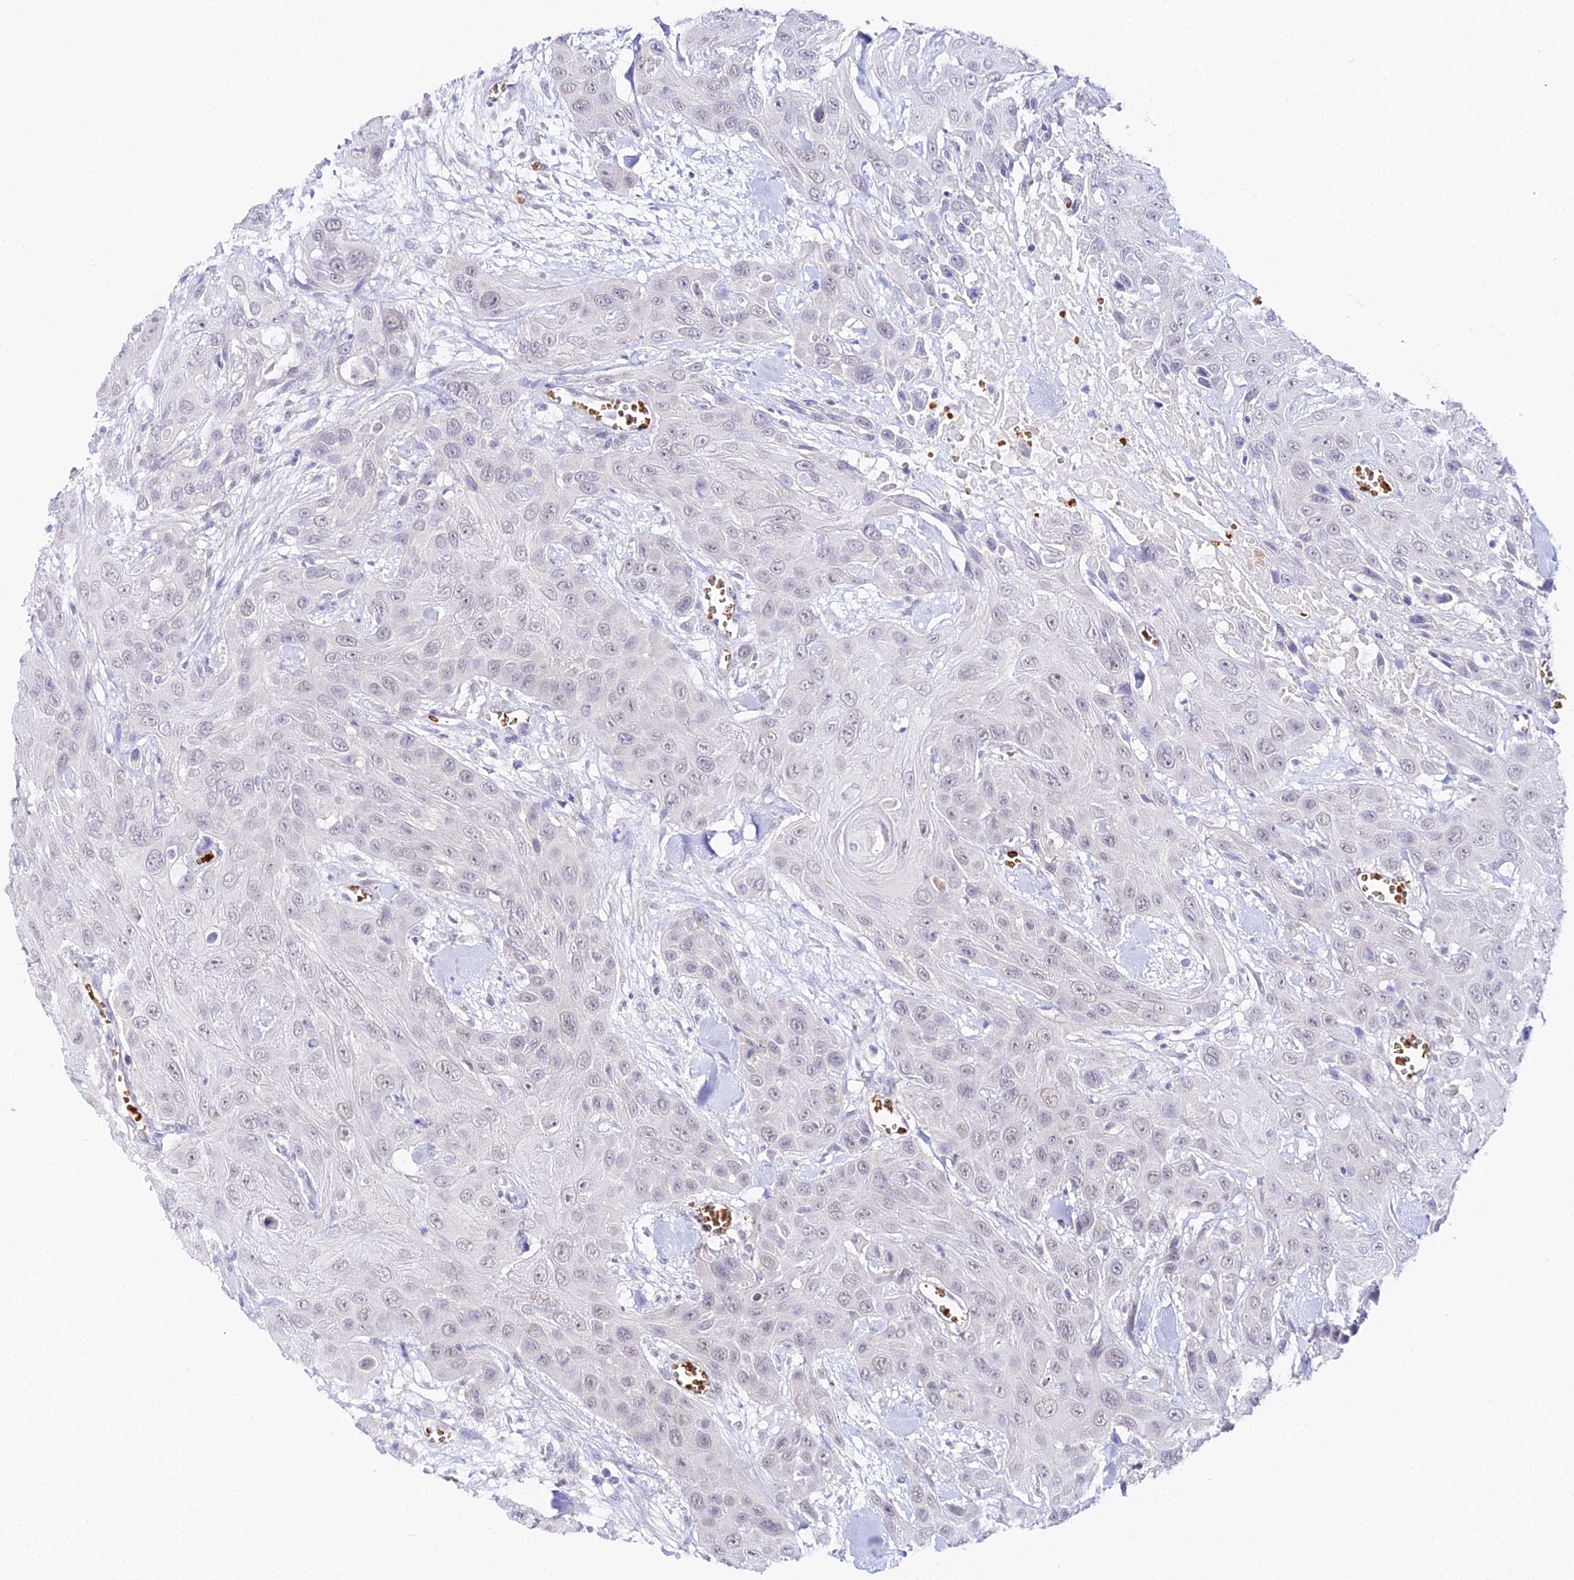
{"staining": {"intensity": "negative", "quantity": "none", "location": "none"}, "tissue": "head and neck cancer", "cell_type": "Tumor cells", "image_type": "cancer", "snomed": [{"axis": "morphology", "description": "Squamous cell carcinoma, NOS"}, {"axis": "topography", "description": "Head-Neck"}], "caption": "IHC photomicrograph of neoplastic tissue: head and neck cancer stained with DAB exhibits no significant protein expression in tumor cells.", "gene": "CFAP45", "patient": {"sex": "male", "age": 81}}